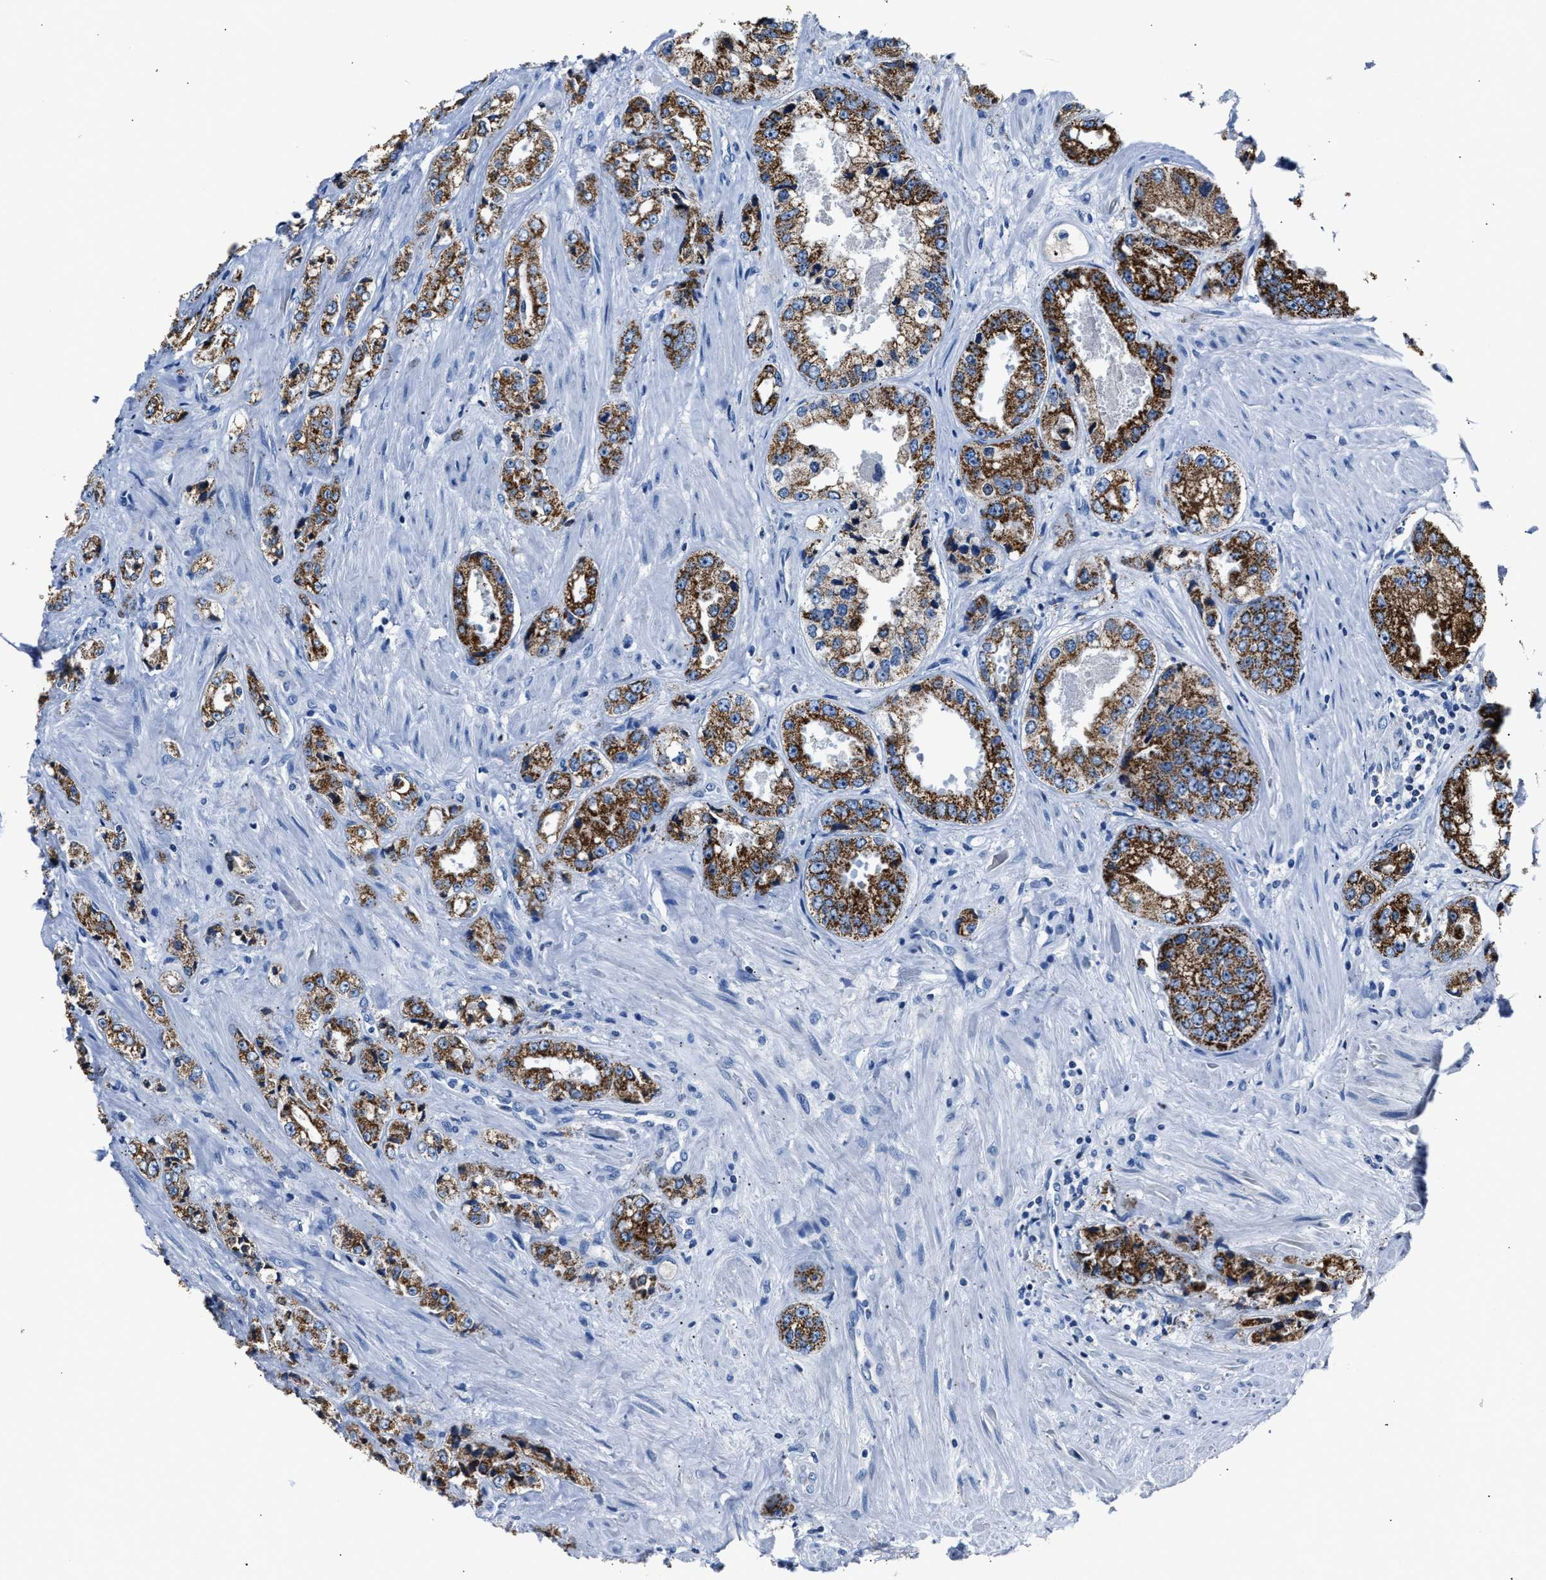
{"staining": {"intensity": "strong", "quantity": ">75%", "location": "cytoplasmic/membranous"}, "tissue": "prostate cancer", "cell_type": "Tumor cells", "image_type": "cancer", "snomed": [{"axis": "morphology", "description": "Adenocarcinoma, High grade"}, {"axis": "topography", "description": "Prostate"}], "caption": "Protein staining demonstrates strong cytoplasmic/membranous staining in about >75% of tumor cells in high-grade adenocarcinoma (prostate). (DAB IHC with brightfield microscopy, high magnification).", "gene": "AMACR", "patient": {"sex": "male", "age": 61}}